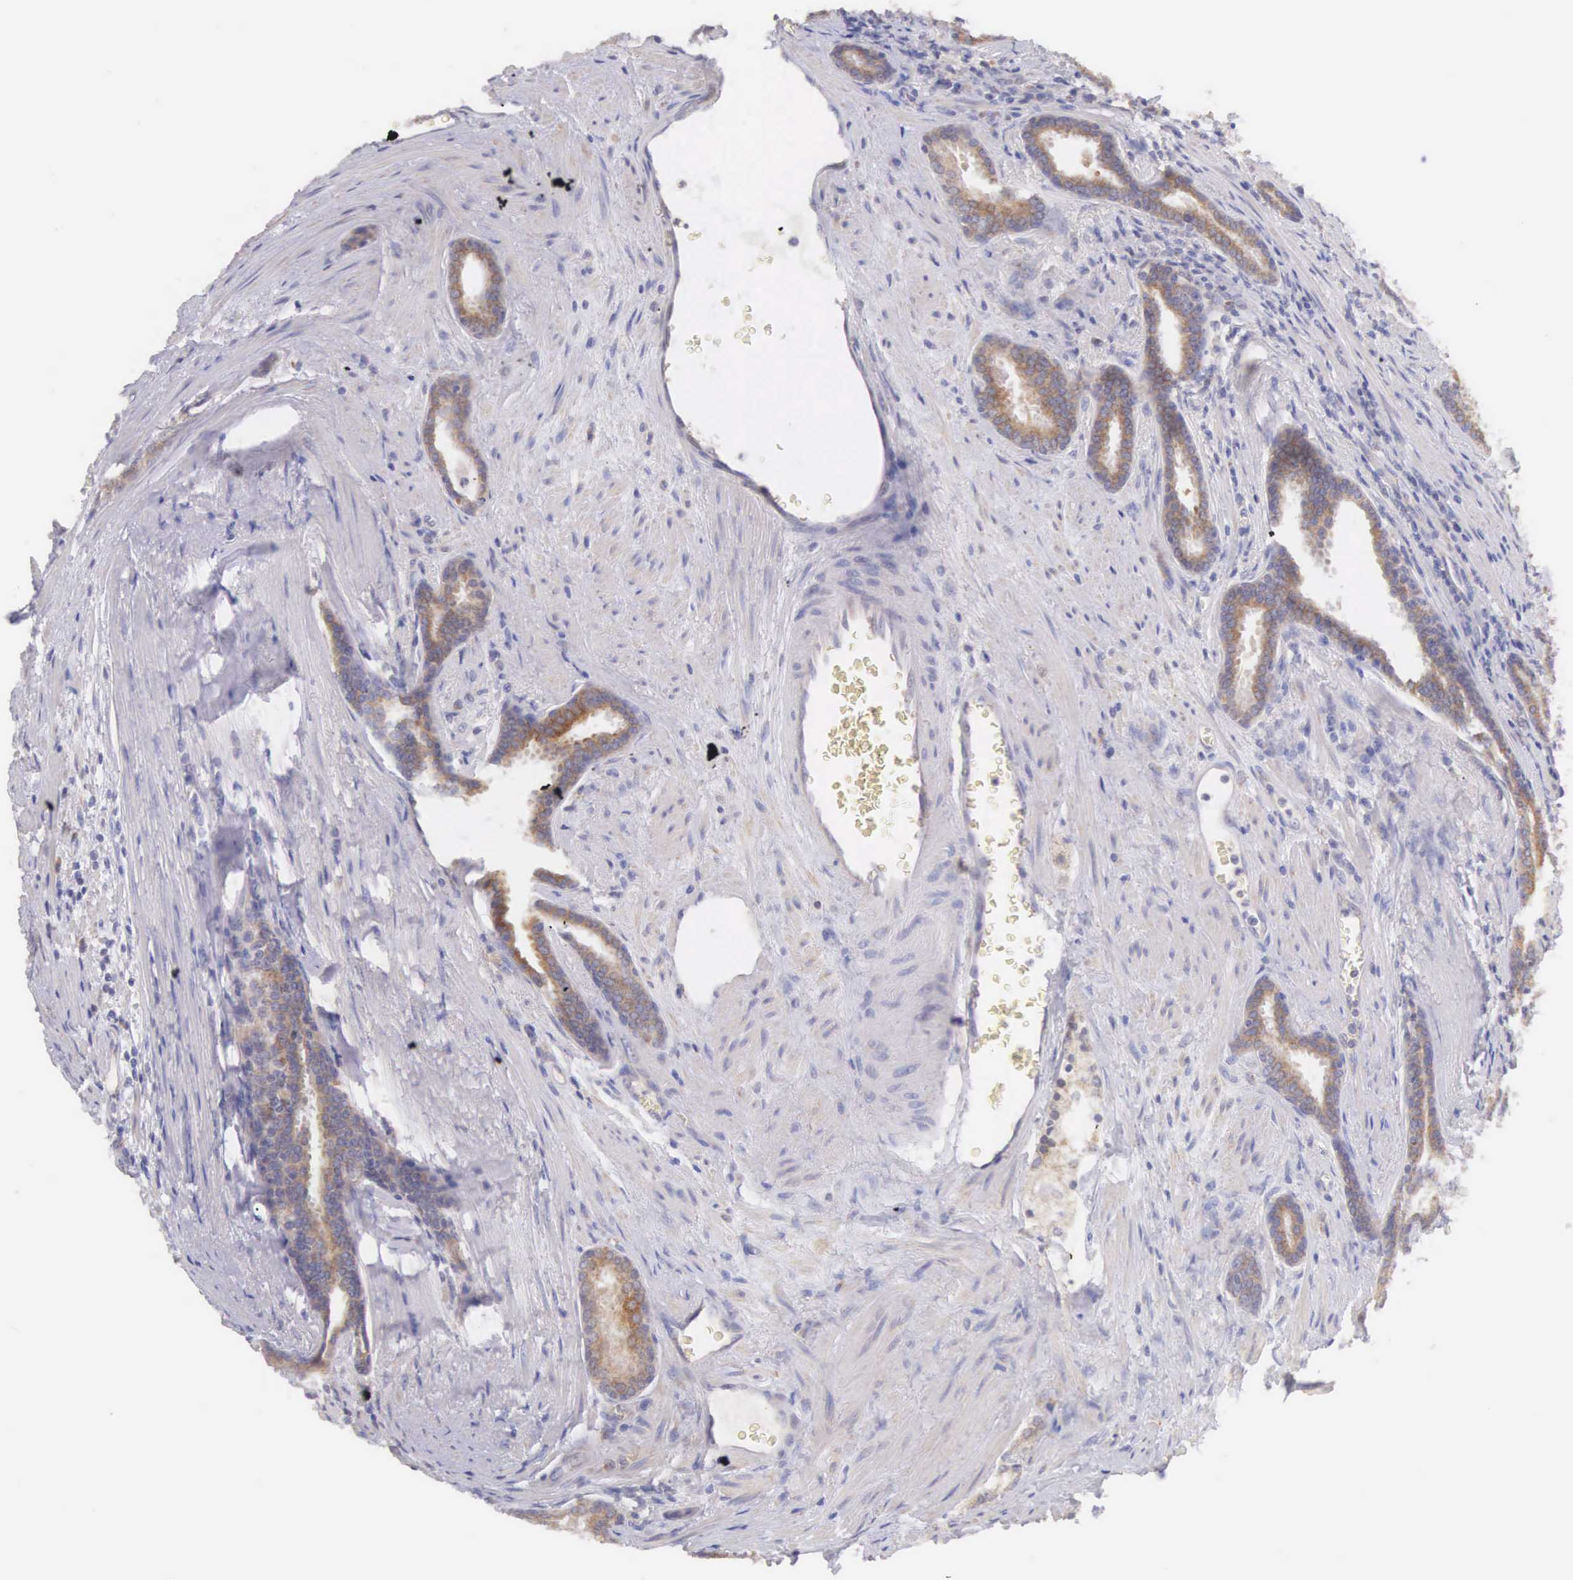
{"staining": {"intensity": "weak", "quantity": ">75%", "location": "cytoplasmic/membranous"}, "tissue": "prostate cancer", "cell_type": "Tumor cells", "image_type": "cancer", "snomed": [{"axis": "morphology", "description": "Adenocarcinoma, Medium grade"}, {"axis": "topography", "description": "Prostate"}], "caption": "High-power microscopy captured an IHC photomicrograph of adenocarcinoma (medium-grade) (prostate), revealing weak cytoplasmic/membranous positivity in approximately >75% of tumor cells.", "gene": "NSDHL", "patient": {"sex": "male", "age": 68}}